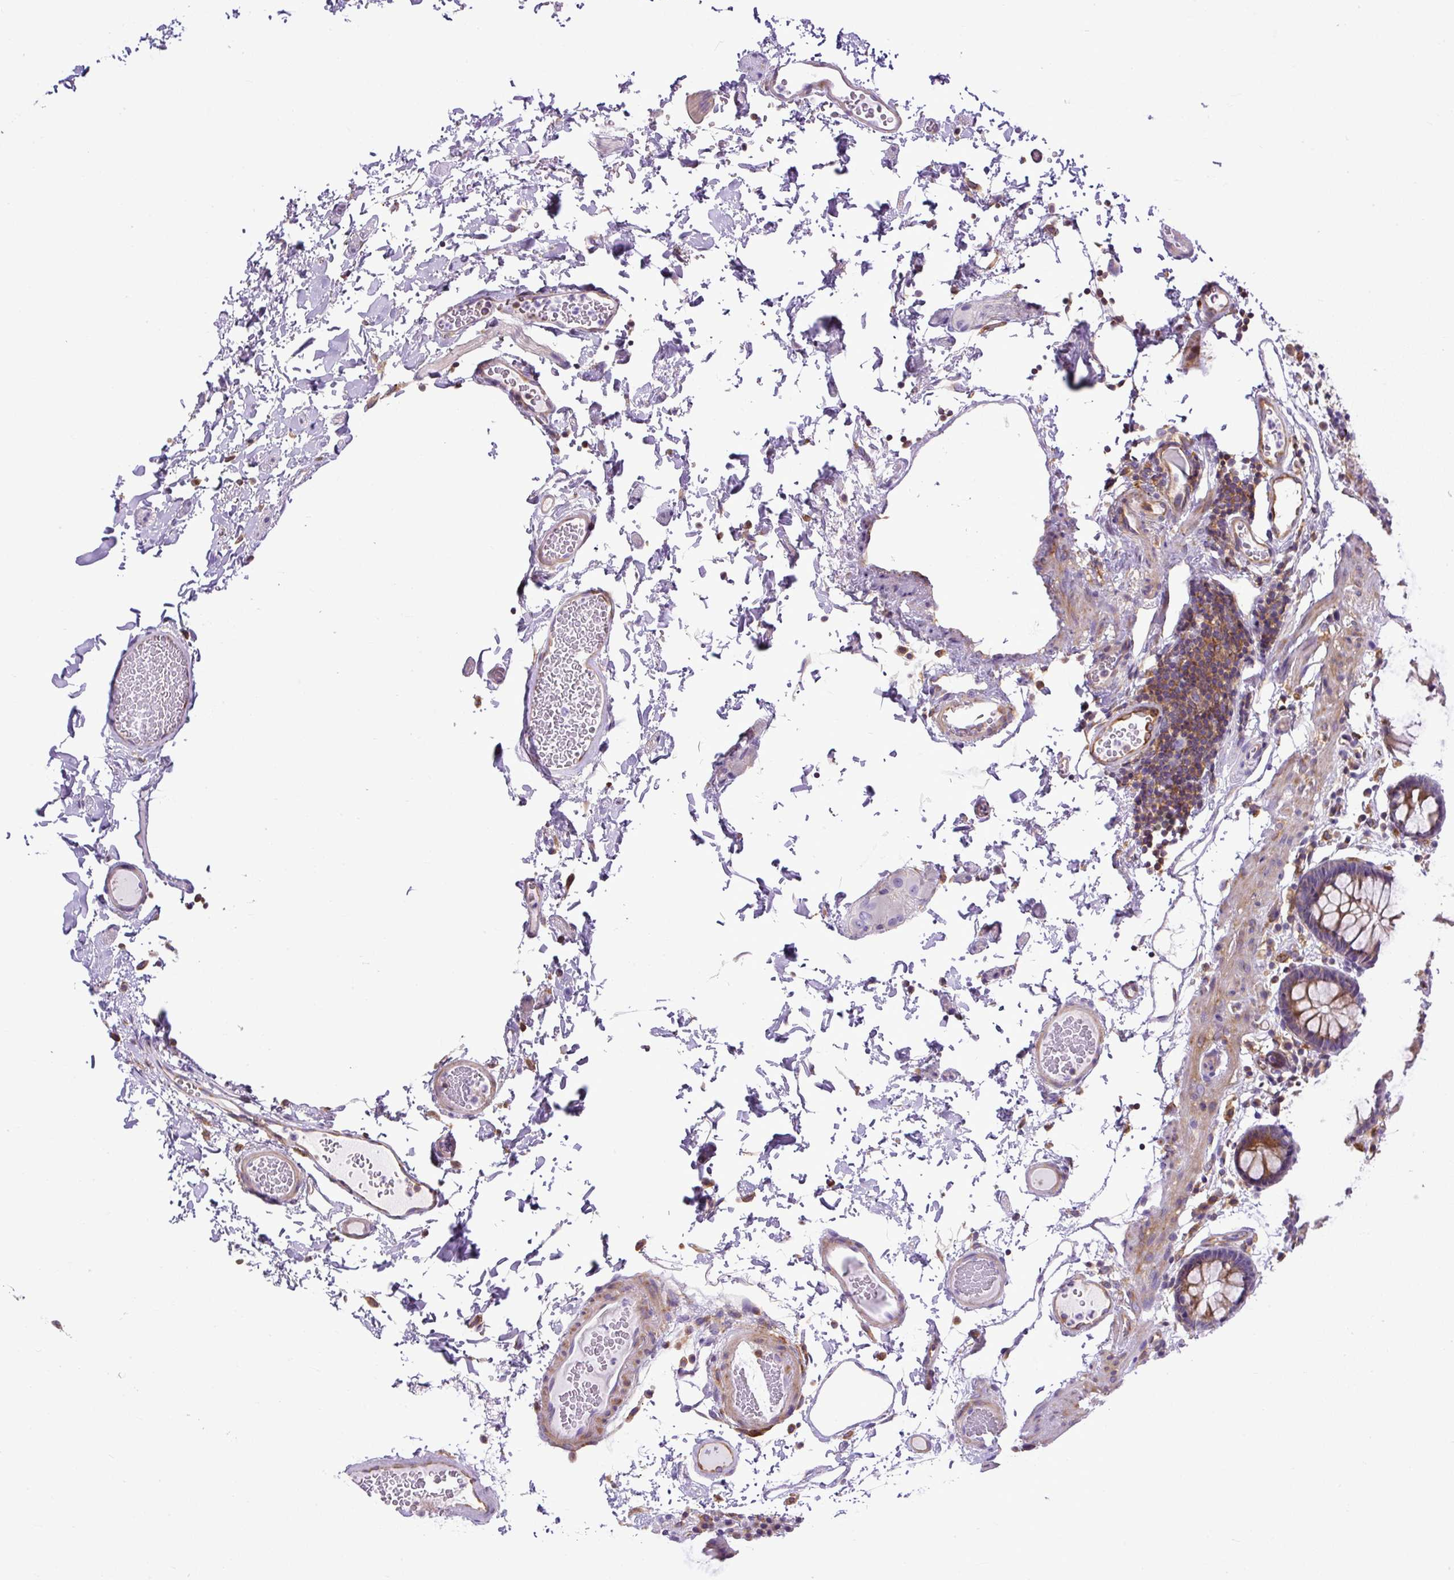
{"staining": {"intensity": "negative", "quantity": "none", "location": "none"}, "tissue": "colon", "cell_type": "Endothelial cells", "image_type": "normal", "snomed": [{"axis": "morphology", "description": "Normal tissue, NOS"}, {"axis": "topography", "description": "Colon"}, {"axis": "topography", "description": "Peripheral nerve tissue"}], "caption": "DAB immunohistochemical staining of unremarkable colon shows no significant staining in endothelial cells.", "gene": "MAP1S", "patient": {"sex": "male", "age": 84}}